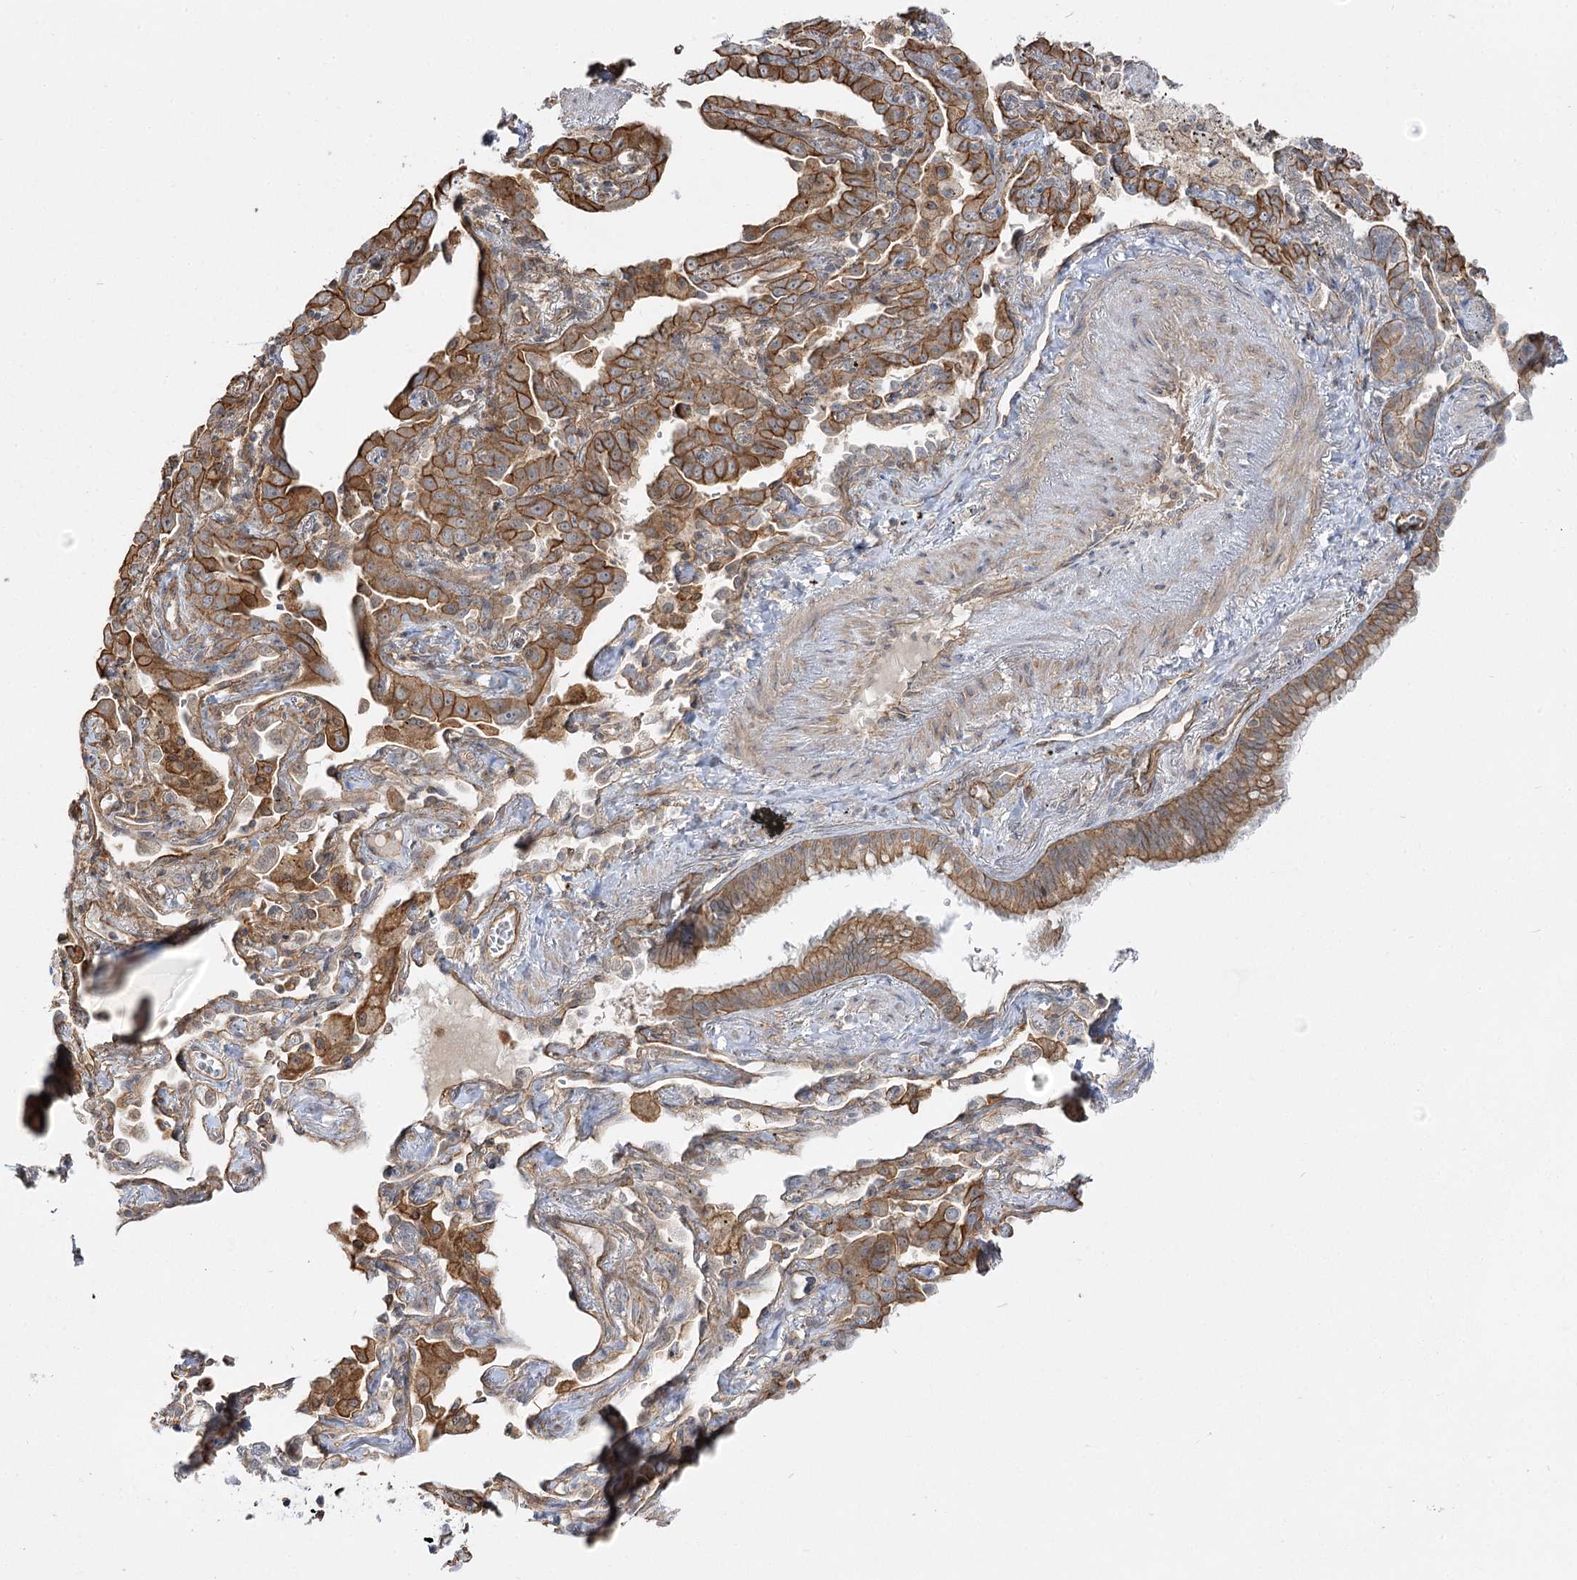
{"staining": {"intensity": "moderate", "quantity": "25%-75%", "location": "cytoplasmic/membranous"}, "tissue": "lung cancer", "cell_type": "Tumor cells", "image_type": "cancer", "snomed": [{"axis": "morphology", "description": "Adenocarcinoma, NOS"}, {"axis": "topography", "description": "Lung"}], "caption": "Tumor cells exhibit medium levels of moderate cytoplasmic/membranous positivity in approximately 25%-75% of cells in adenocarcinoma (lung).", "gene": "SH3BP5L", "patient": {"sex": "male", "age": 67}}